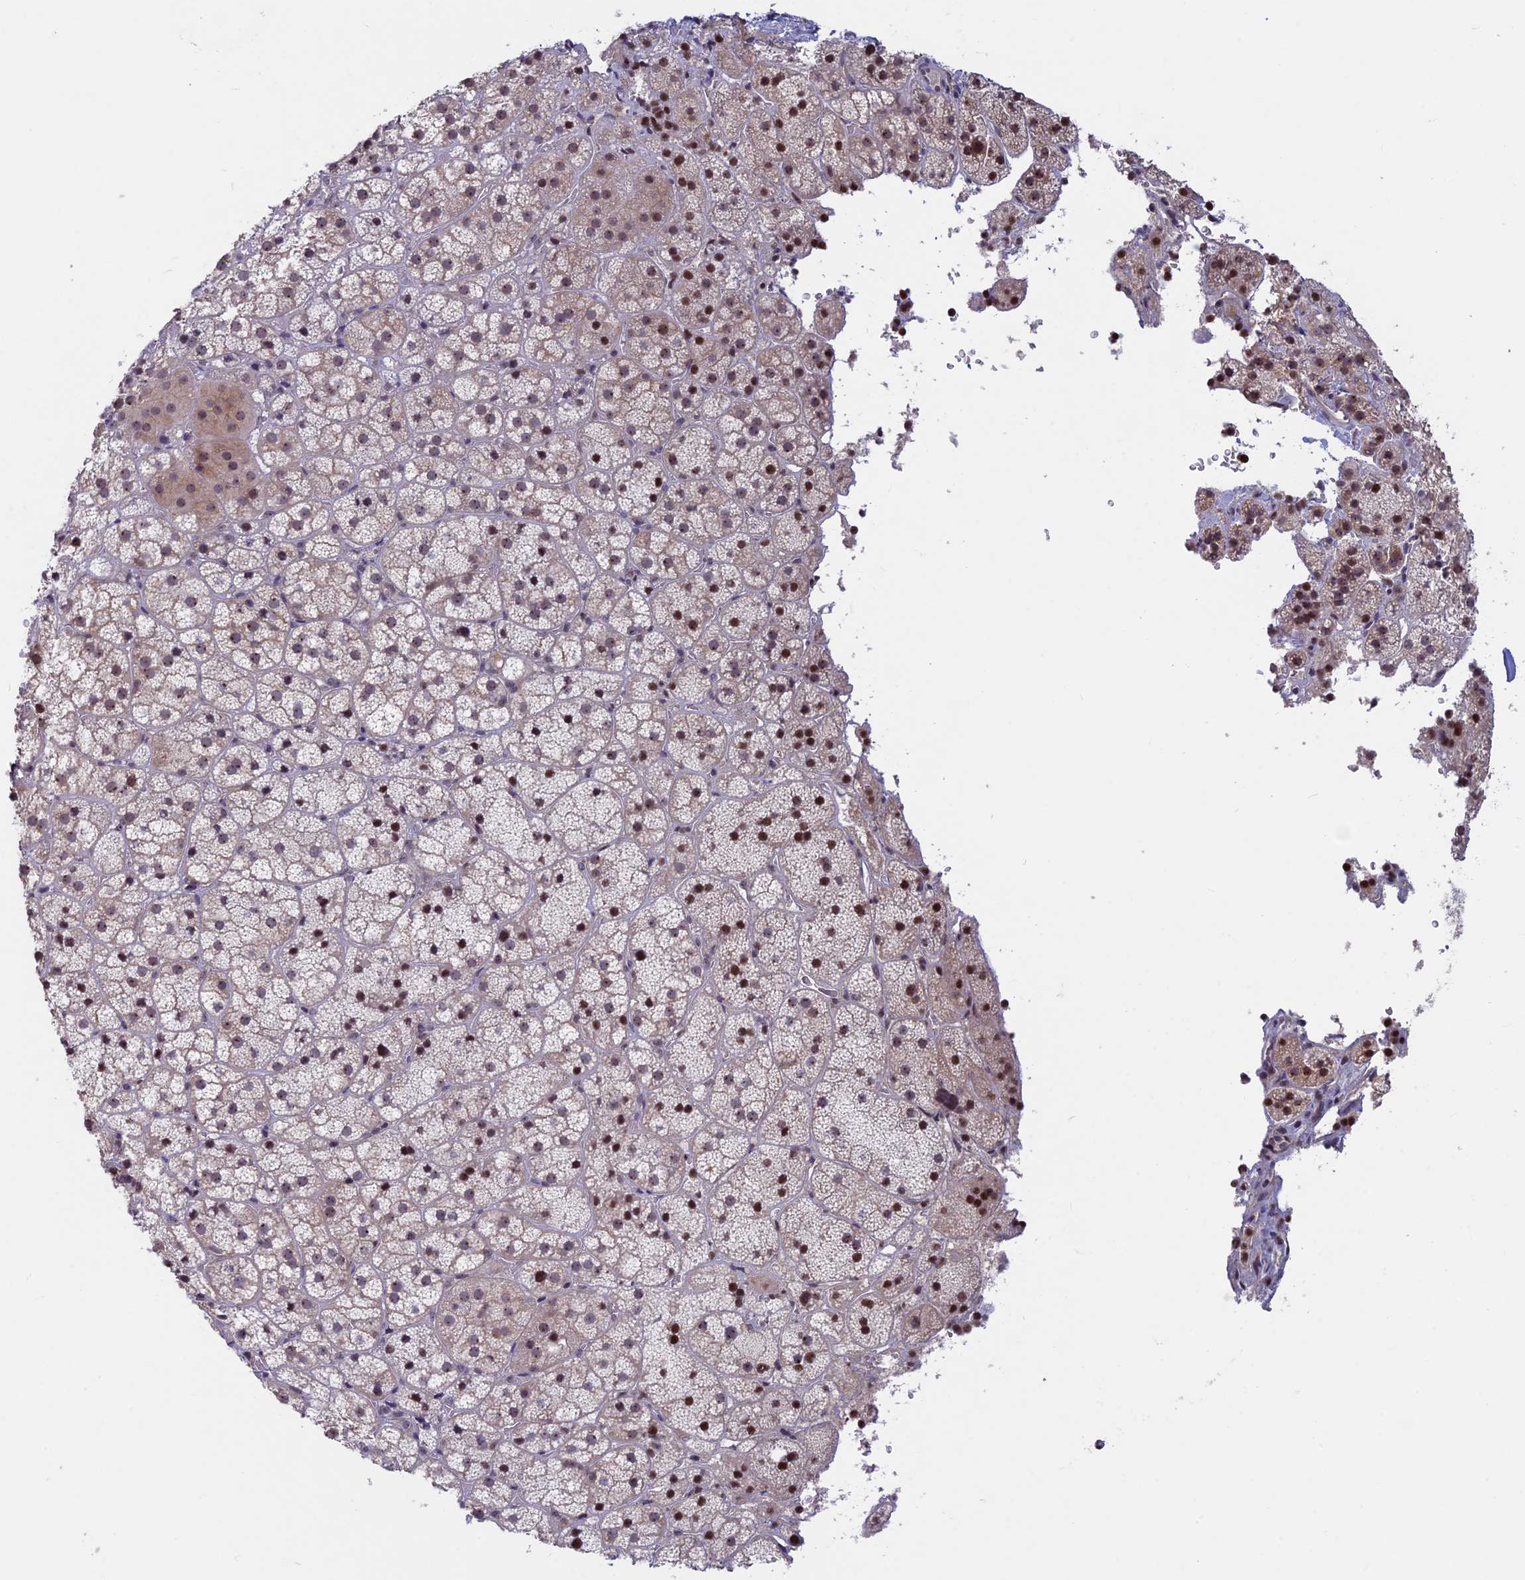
{"staining": {"intensity": "moderate", "quantity": "25%-75%", "location": "nuclear"}, "tissue": "adrenal gland", "cell_type": "Glandular cells", "image_type": "normal", "snomed": [{"axis": "morphology", "description": "Normal tissue, NOS"}, {"axis": "topography", "description": "Adrenal gland"}], "caption": "Adrenal gland stained with IHC demonstrates moderate nuclear positivity in approximately 25%-75% of glandular cells.", "gene": "SPIRE1", "patient": {"sex": "female", "age": 44}}